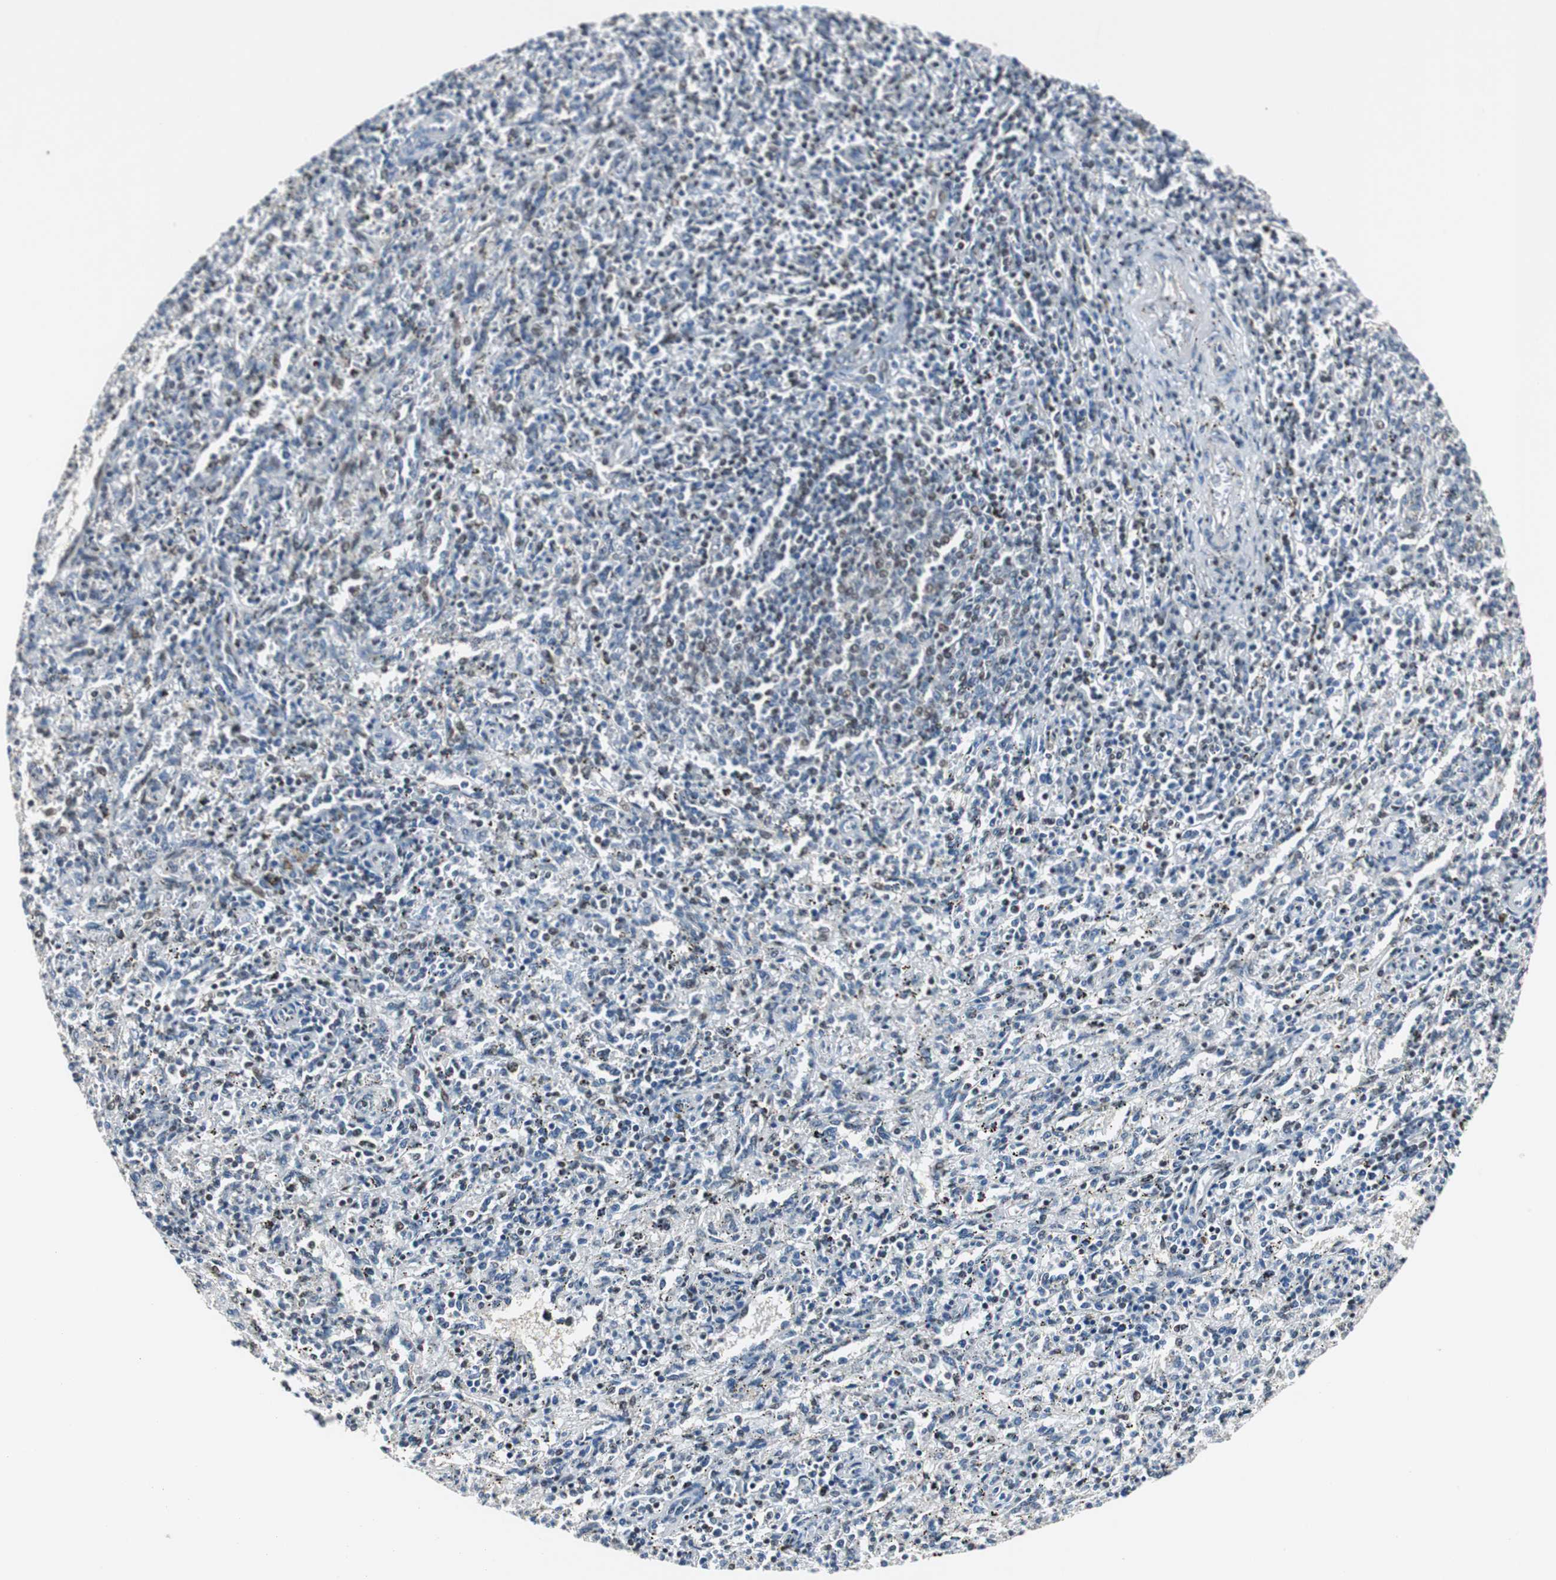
{"staining": {"intensity": "moderate", "quantity": "<25%", "location": "nuclear"}, "tissue": "spleen", "cell_type": "Cells in red pulp", "image_type": "normal", "snomed": [{"axis": "morphology", "description": "Normal tissue, NOS"}, {"axis": "topography", "description": "Spleen"}], "caption": "Moderate nuclear expression for a protein is seen in approximately <25% of cells in red pulp of normal spleen using immunohistochemistry.", "gene": "RAD1", "patient": {"sex": "female", "age": 10}}